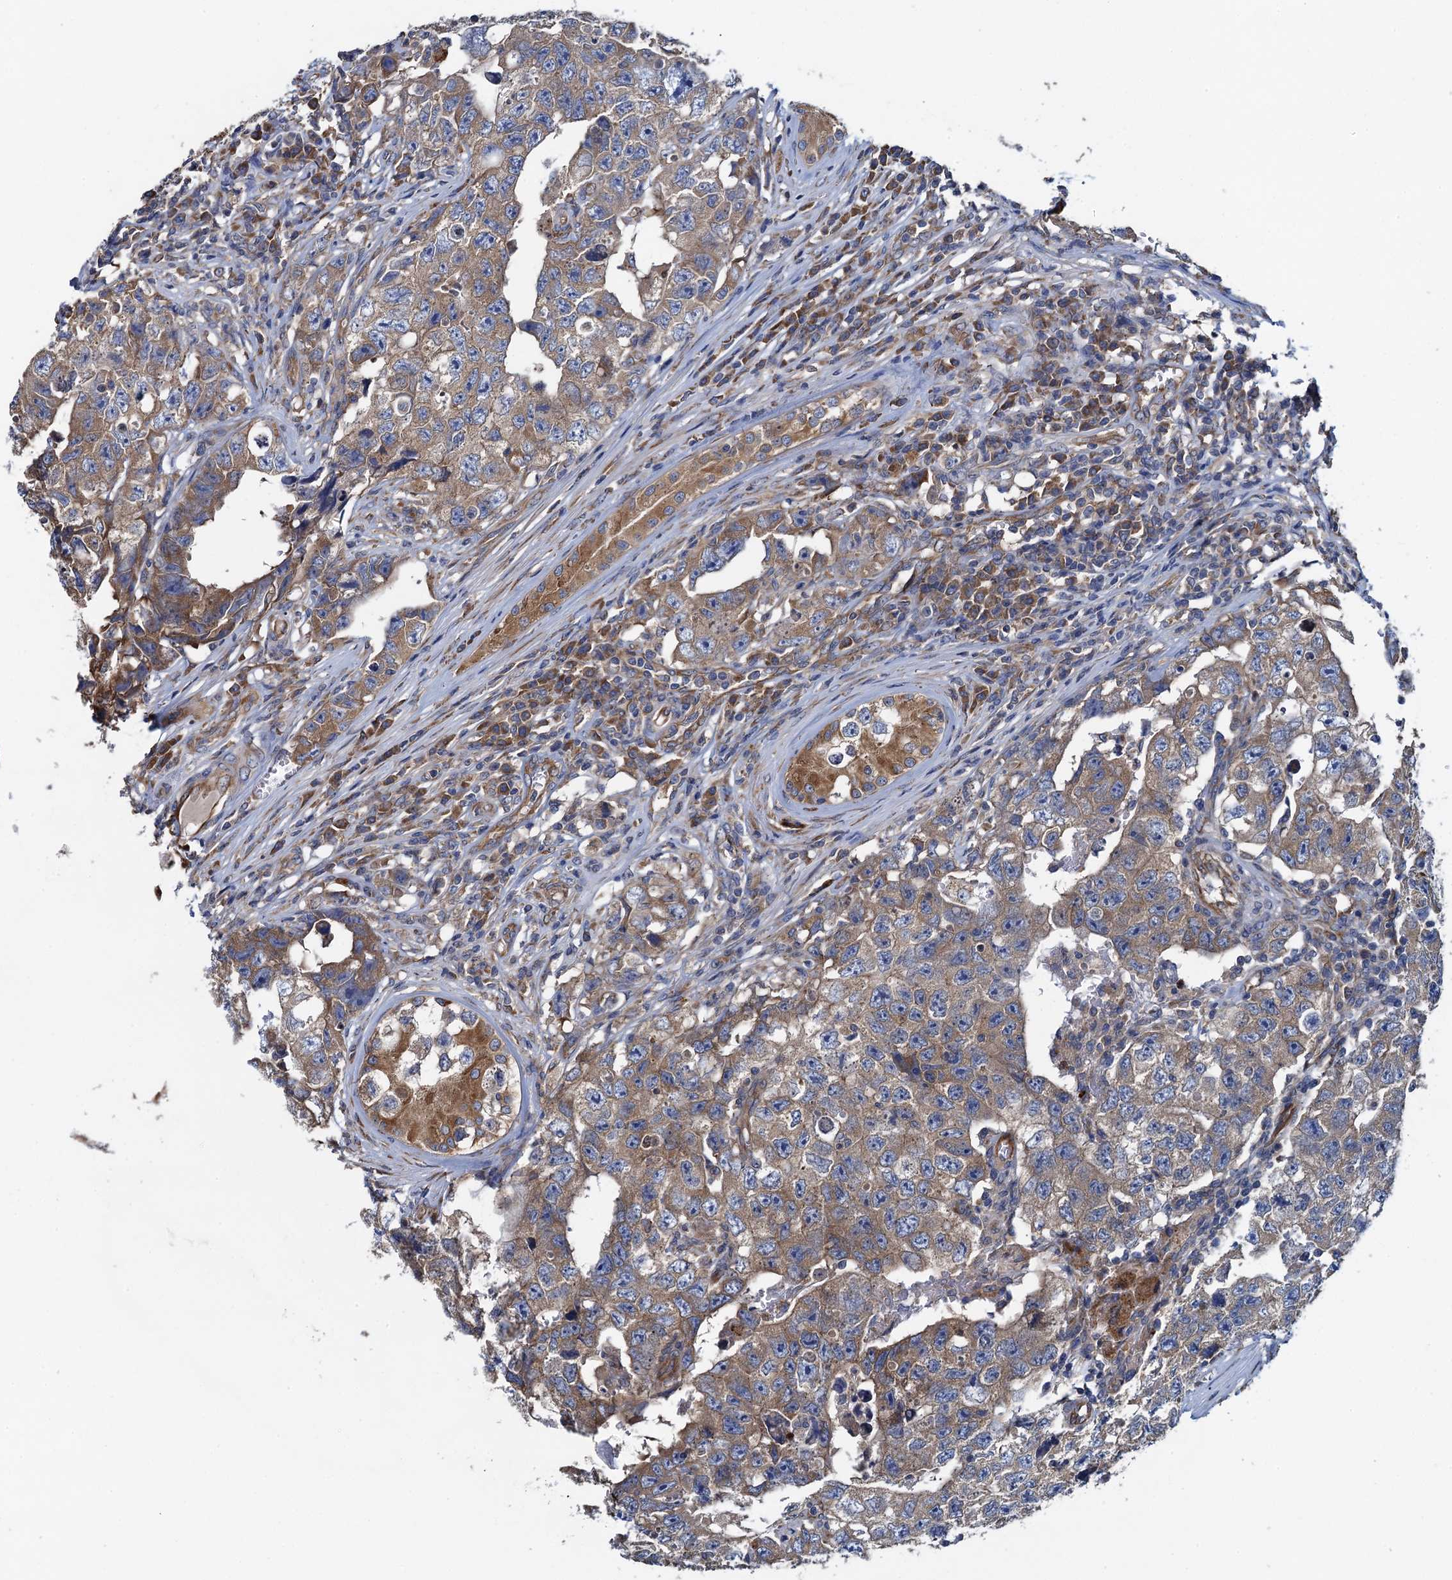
{"staining": {"intensity": "moderate", "quantity": ">75%", "location": "cytoplasmic/membranous"}, "tissue": "testis cancer", "cell_type": "Tumor cells", "image_type": "cancer", "snomed": [{"axis": "morphology", "description": "Carcinoma, Embryonal, NOS"}, {"axis": "topography", "description": "Testis"}], "caption": "Testis embryonal carcinoma tissue reveals moderate cytoplasmic/membranous staining in about >75% of tumor cells, visualized by immunohistochemistry.", "gene": "ADCY9", "patient": {"sex": "male", "age": 17}}